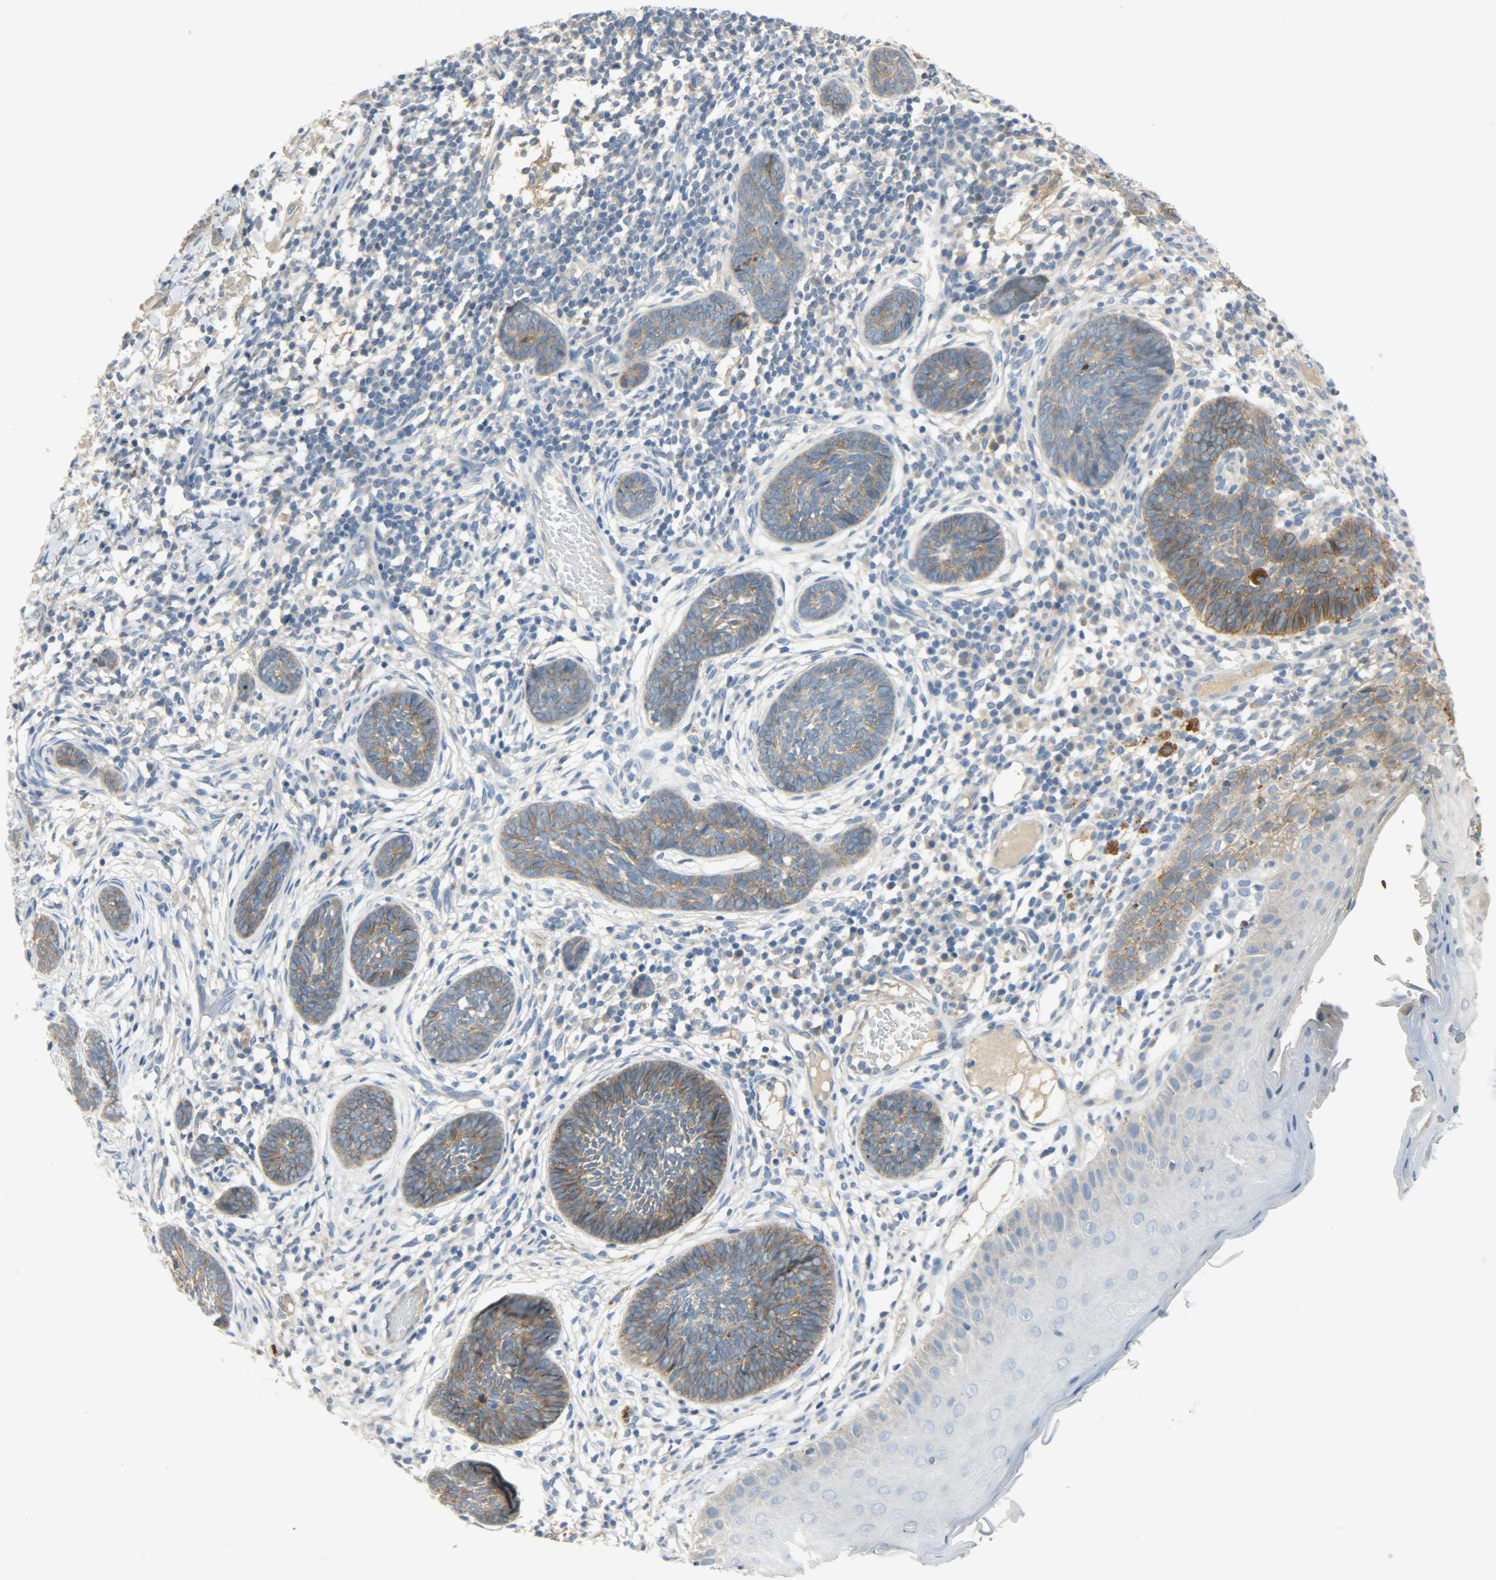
{"staining": {"intensity": "strong", "quantity": ">75%", "location": "cytoplasmic/membranous"}, "tissue": "skin cancer", "cell_type": "Tumor cells", "image_type": "cancer", "snomed": [{"axis": "morphology", "description": "Normal tissue, NOS"}, {"axis": "morphology", "description": "Basal cell carcinoma"}, {"axis": "topography", "description": "Skin"}], "caption": "This is a histology image of IHC staining of skin basal cell carcinoma, which shows strong positivity in the cytoplasmic/membranous of tumor cells.", "gene": "DSG2", "patient": {"sex": "male", "age": 87}}